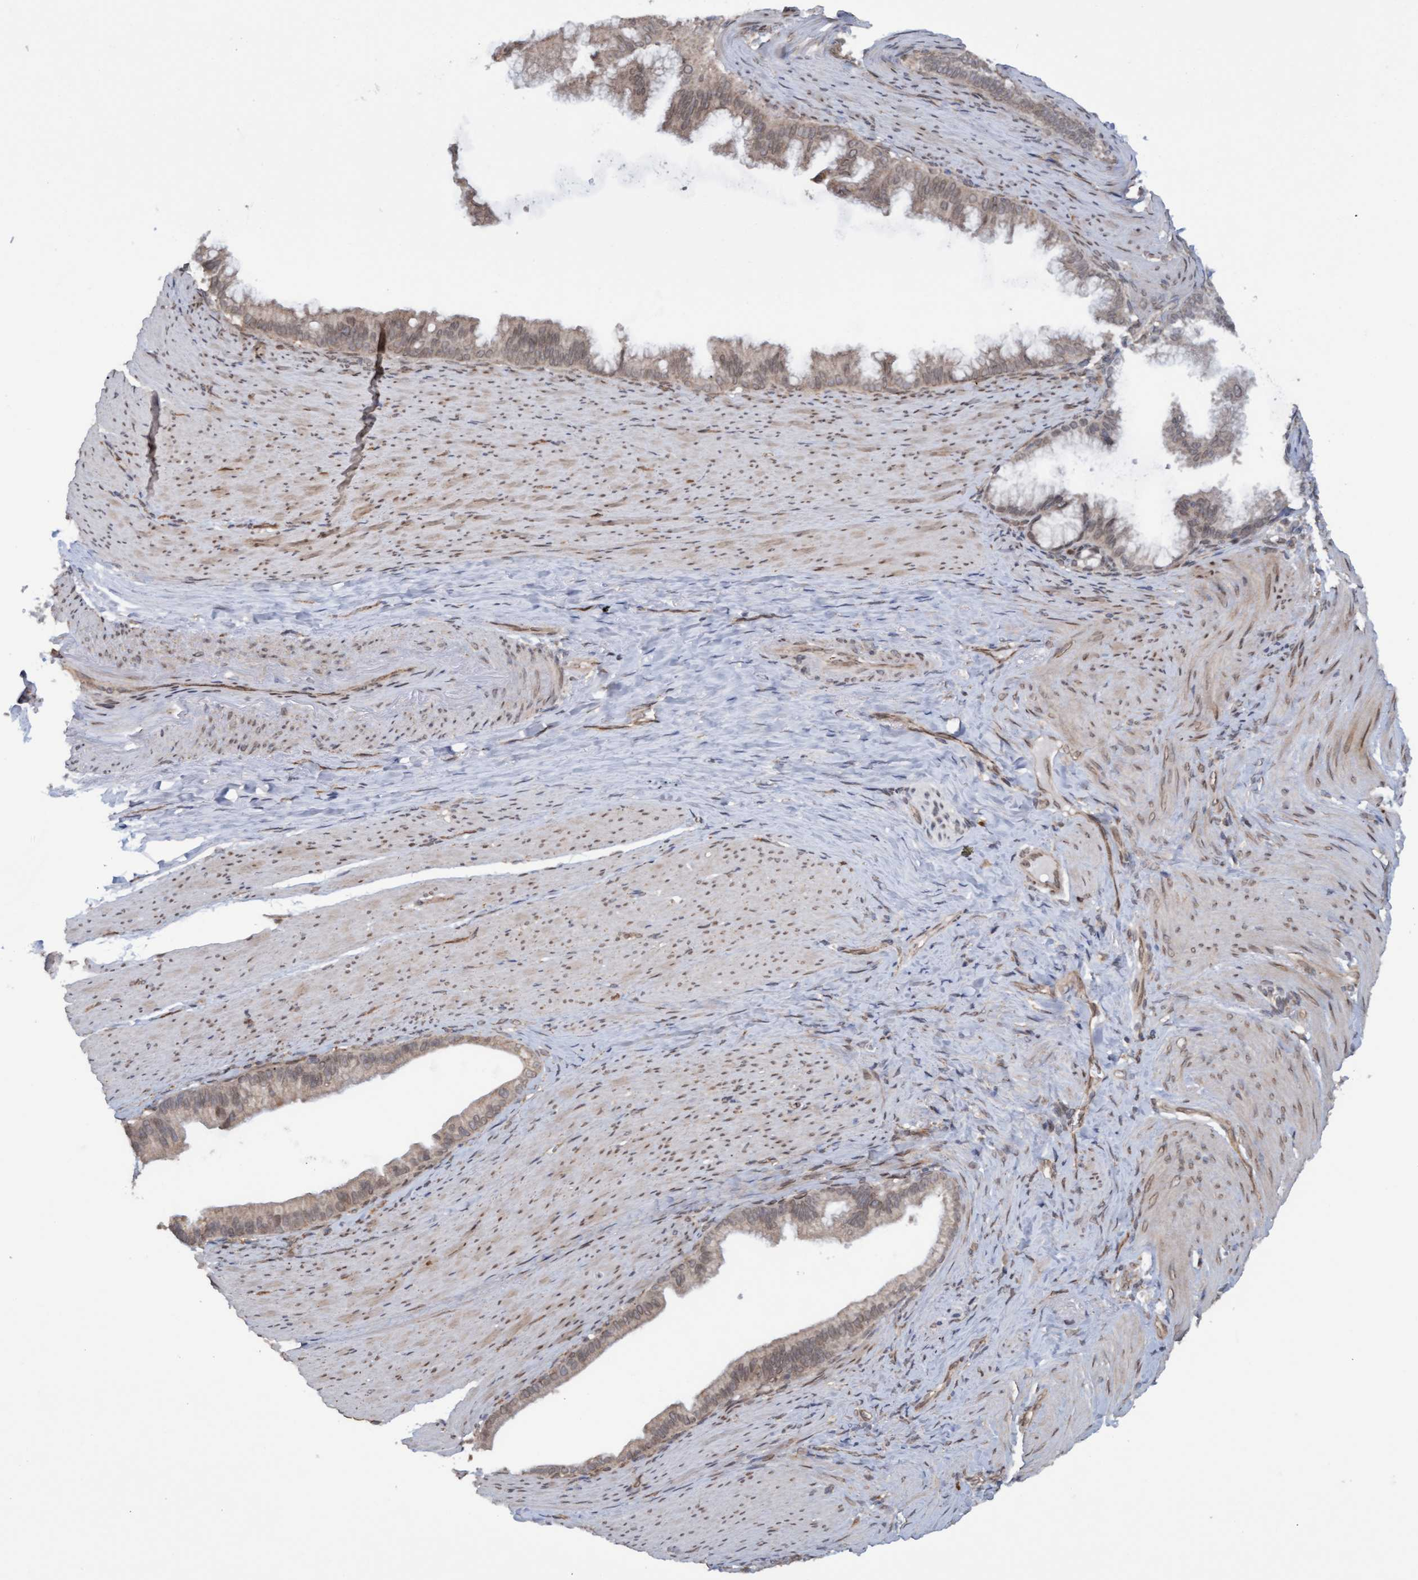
{"staining": {"intensity": "weak", "quantity": ">75%", "location": "cytoplasmic/membranous"}, "tissue": "pancreatic cancer", "cell_type": "Tumor cells", "image_type": "cancer", "snomed": [{"axis": "morphology", "description": "Adenocarcinoma, NOS"}, {"axis": "topography", "description": "Pancreas"}], "caption": "Weak cytoplasmic/membranous positivity for a protein is appreciated in approximately >75% of tumor cells of pancreatic cancer (adenocarcinoma) using immunohistochemistry (IHC).", "gene": "MGLL", "patient": {"sex": "male", "age": 69}}